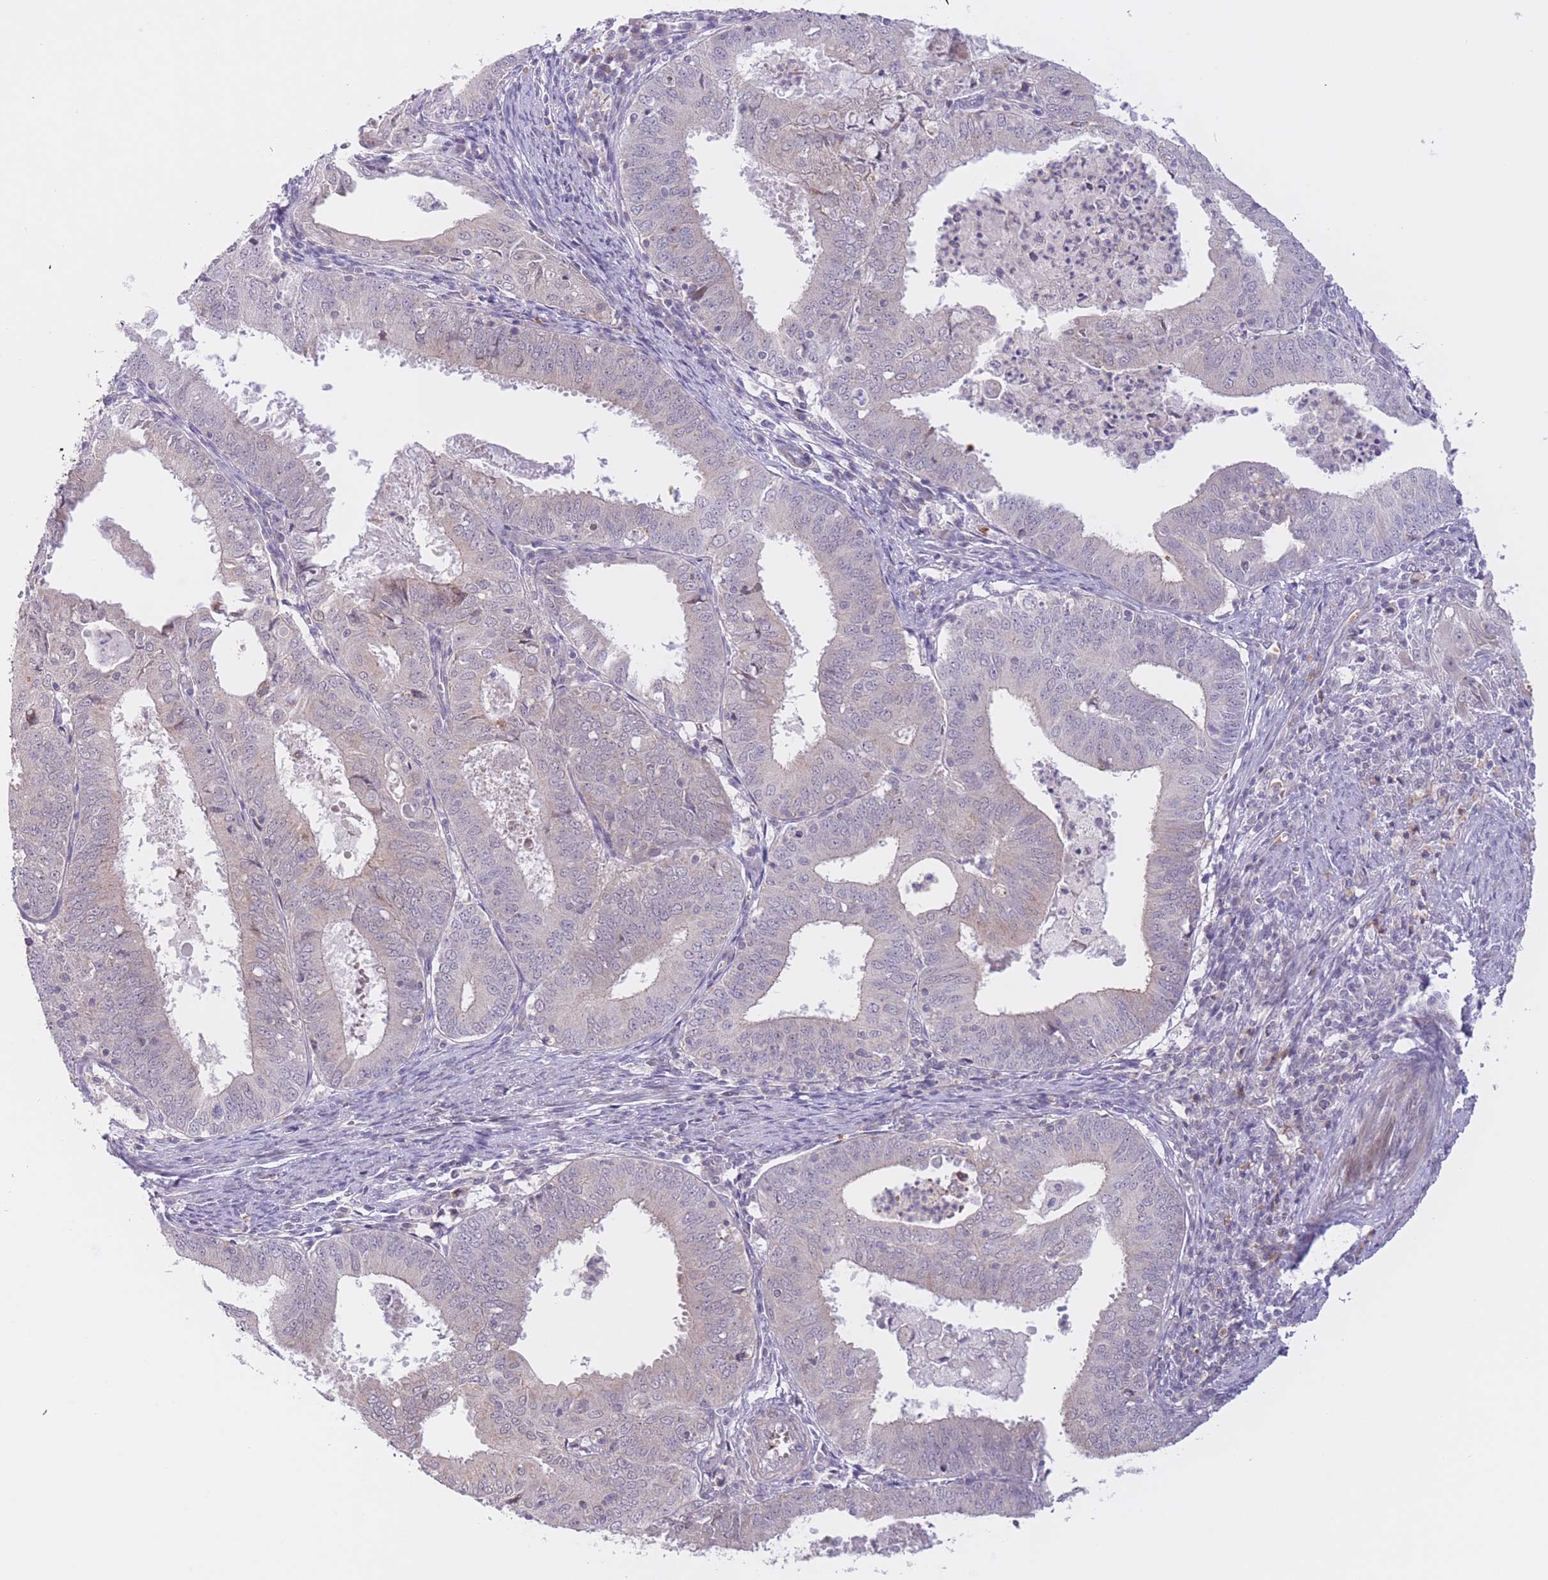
{"staining": {"intensity": "negative", "quantity": "none", "location": "none"}, "tissue": "endometrial cancer", "cell_type": "Tumor cells", "image_type": "cancer", "snomed": [{"axis": "morphology", "description": "Adenocarcinoma, NOS"}, {"axis": "topography", "description": "Endometrium"}], "caption": "Immunohistochemistry histopathology image of endometrial adenocarcinoma stained for a protein (brown), which exhibits no positivity in tumor cells. (DAB (3,3'-diaminobenzidine) immunohistochemistry (IHC) visualized using brightfield microscopy, high magnification).", "gene": "FUT5", "patient": {"sex": "female", "age": 57}}